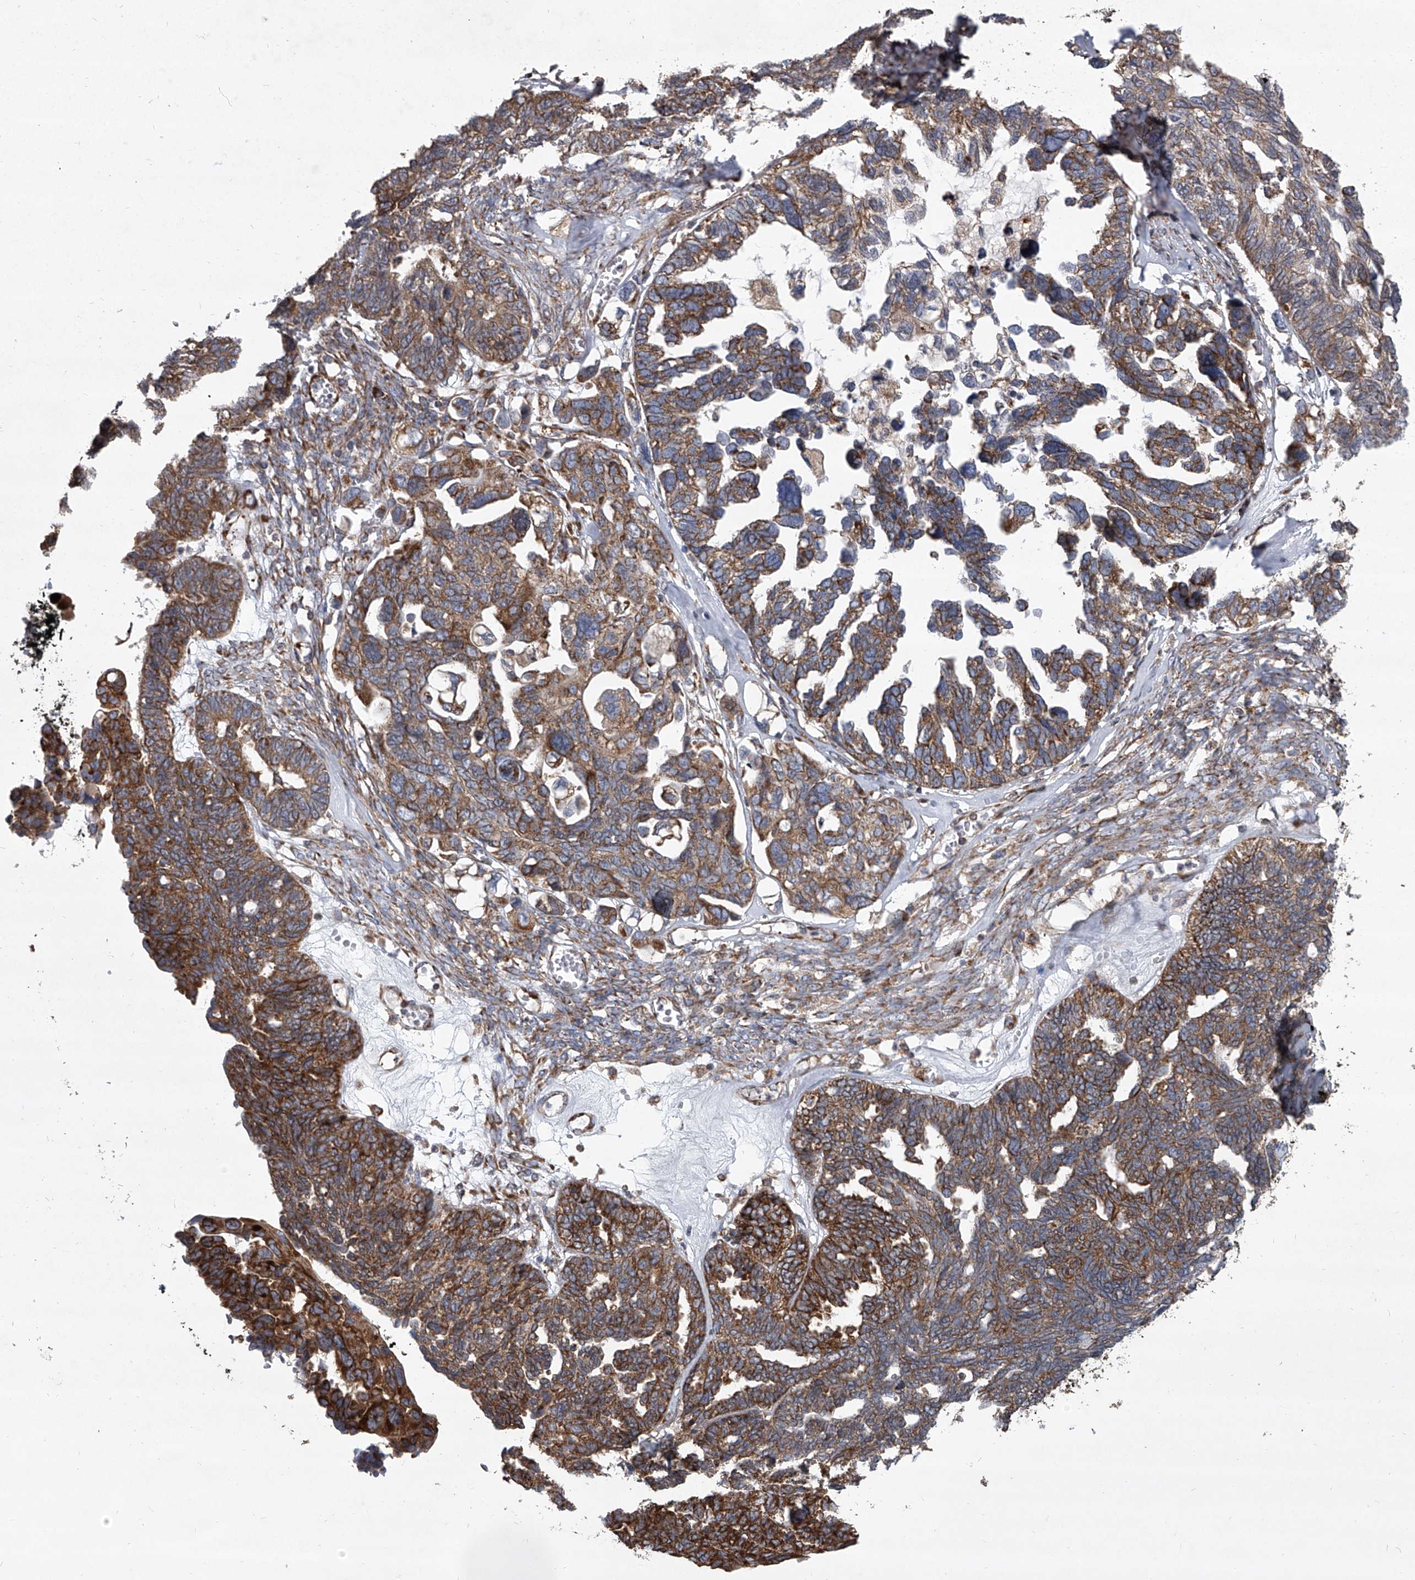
{"staining": {"intensity": "moderate", "quantity": ">75%", "location": "cytoplasmic/membranous"}, "tissue": "ovarian cancer", "cell_type": "Tumor cells", "image_type": "cancer", "snomed": [{"axis": "morphology", "description": "Cystadenocarcinoma, serous, NOS"}, {"axis": "topography", "description": "Ovary"}], "caption": "Immunohistochemical staining of ovarian serous cystadenocarcinoma exhibits moderate cytoplasmic/membranous protein expression in about >75% of tumor cells.", "gene": "ZC3H15", "patient": {"sex": "female", "age": 79}}